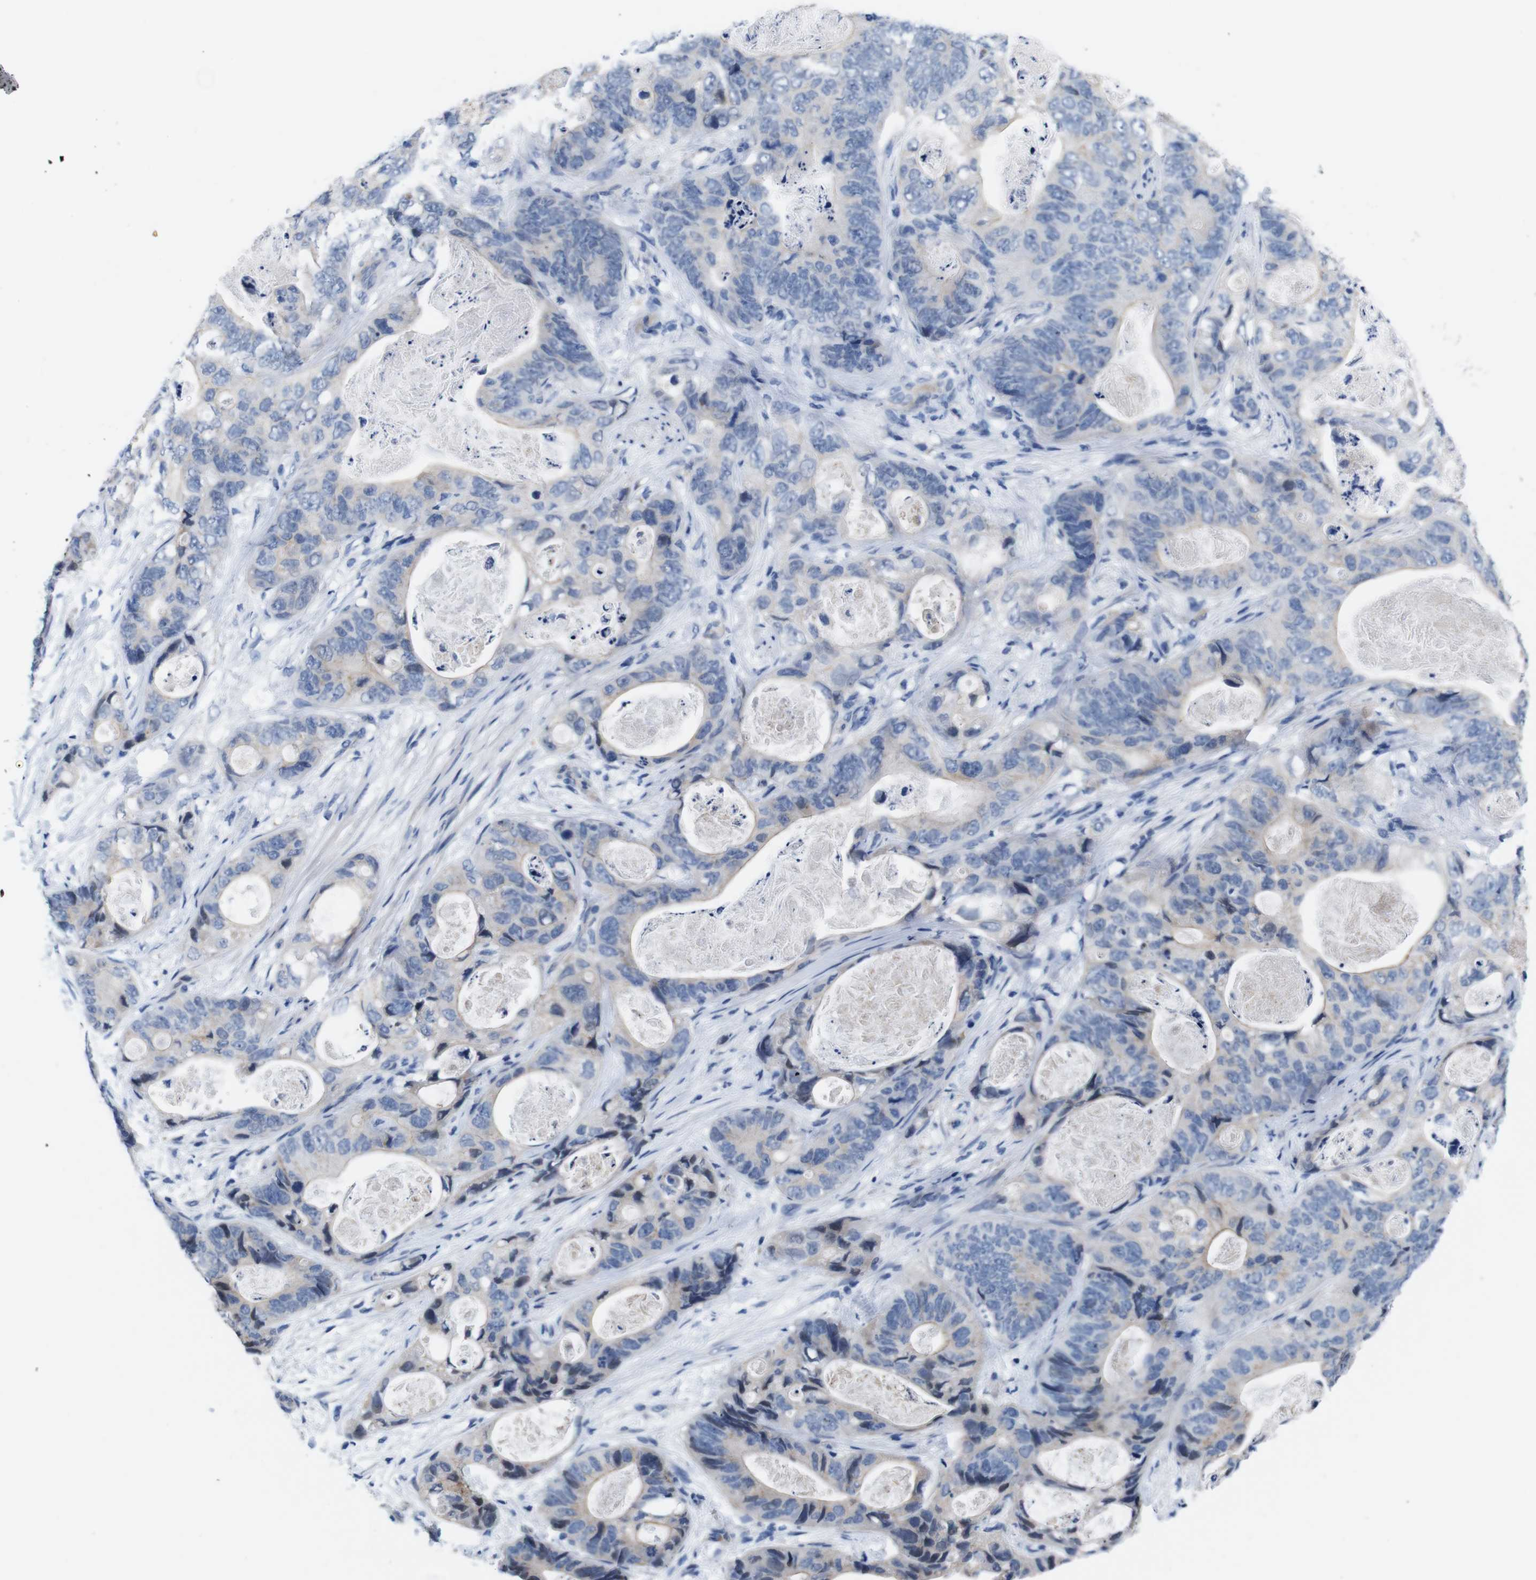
{"staining": {"intensity": "weak", "quantity": "<25%", "location": "cytoplasmic/membranous"}, "tissue": "stomach cancer", "cell_type": "Tumor cells", "image_type": "cancer", "snomed": [{"axis": "morphology", "description": "Adenocarcinoma, NOS"}, {"axis": "topography", "description": "Stomach"}], "caption": "Protein analysis of adenocarcinoma (stomach) exhibits no significant positivity in tumor cells.", "gene": "C1RL", "patient": {"sex": "female", "age": 89}}